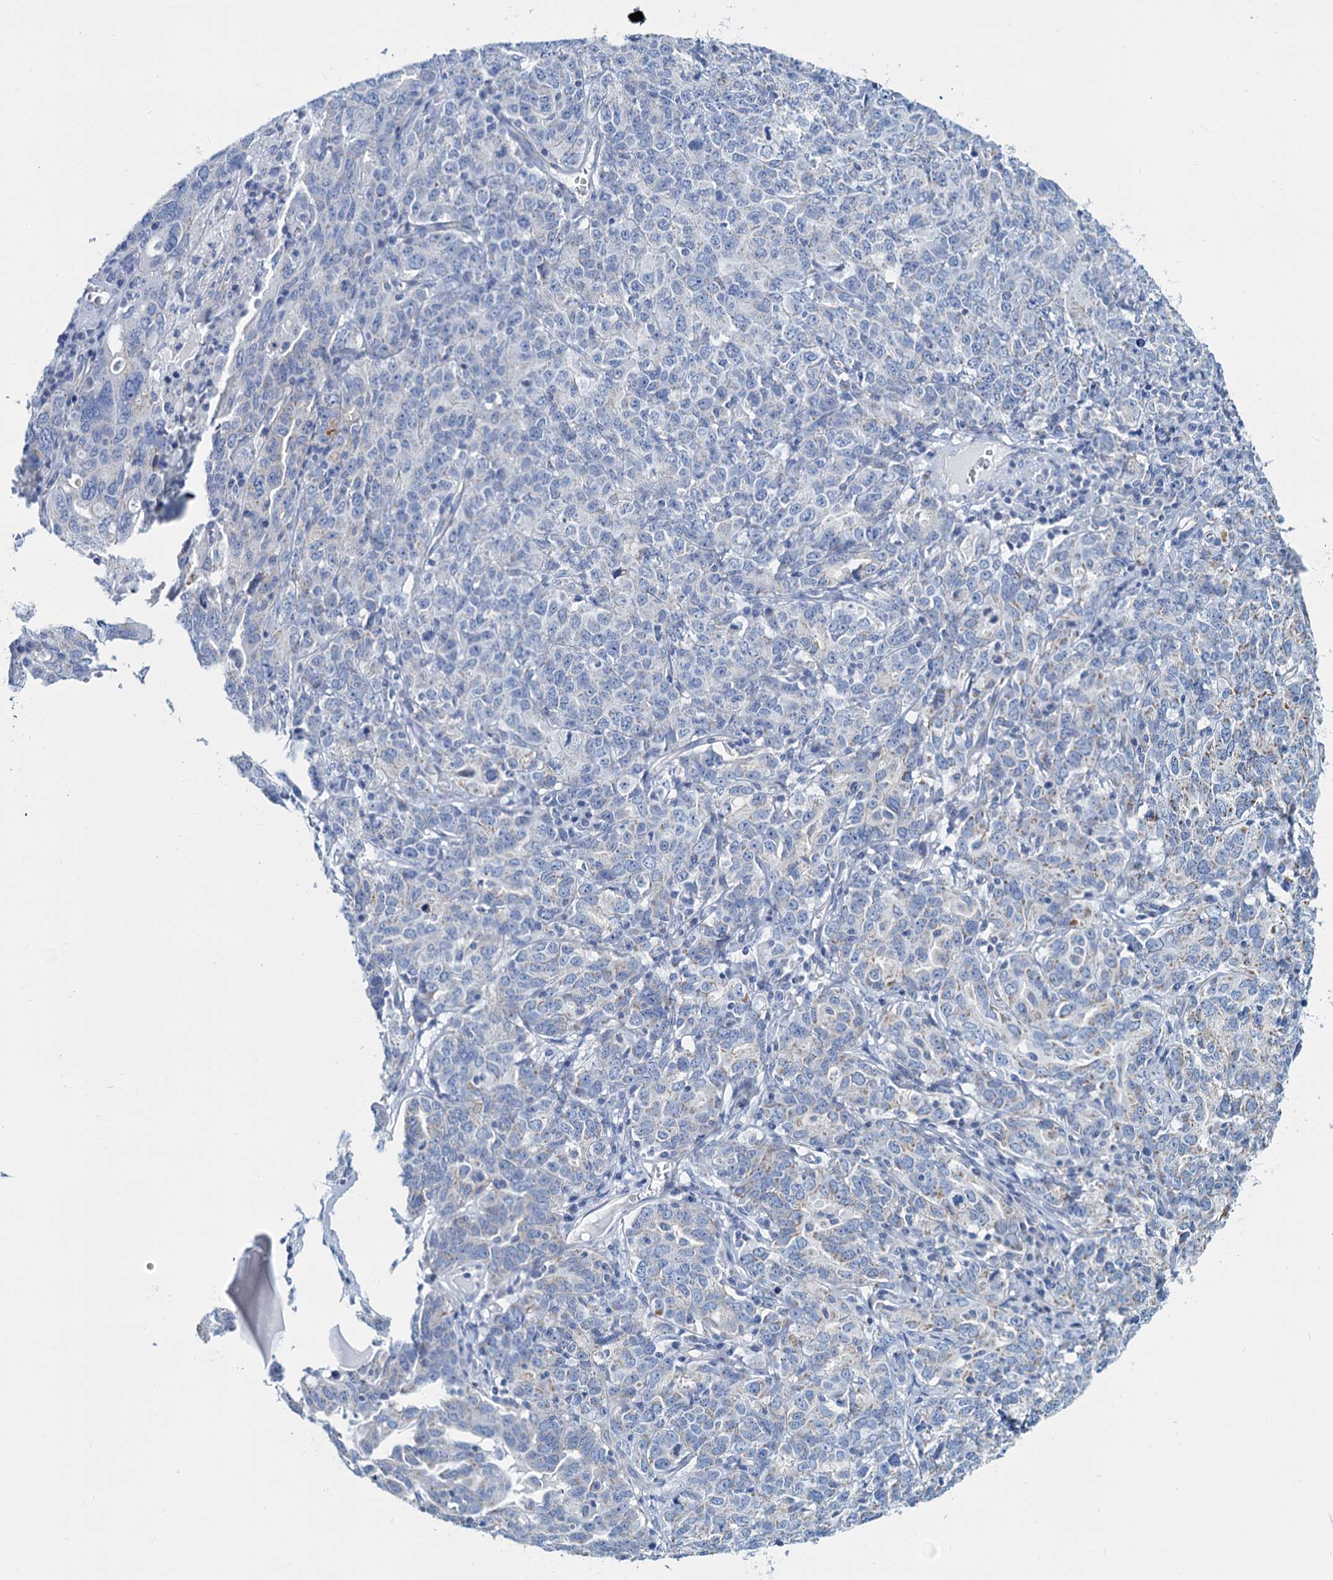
{"staining": {"intensity": "negative", "quantity": "none", "location": "none"}, "tissue": "ovarian cancer", "cell_type": "Tumor cells", "image_type": "cancer", "snomed": [{"axis": "morphology", "description": "Carcinoma, endometroid"}, {"axis": "topography", "description": "Ovary"}], "caption": "High magnification brightfield microscopy of ovarian cancer stained with DAB (3,3'-diaminobenzidine) (brown) and counterstained with hematoxylin (blue): tumor cells show no significant positivity.", "gene": "SLC1A3", "patient": {"sex": "female", "age": 62}}